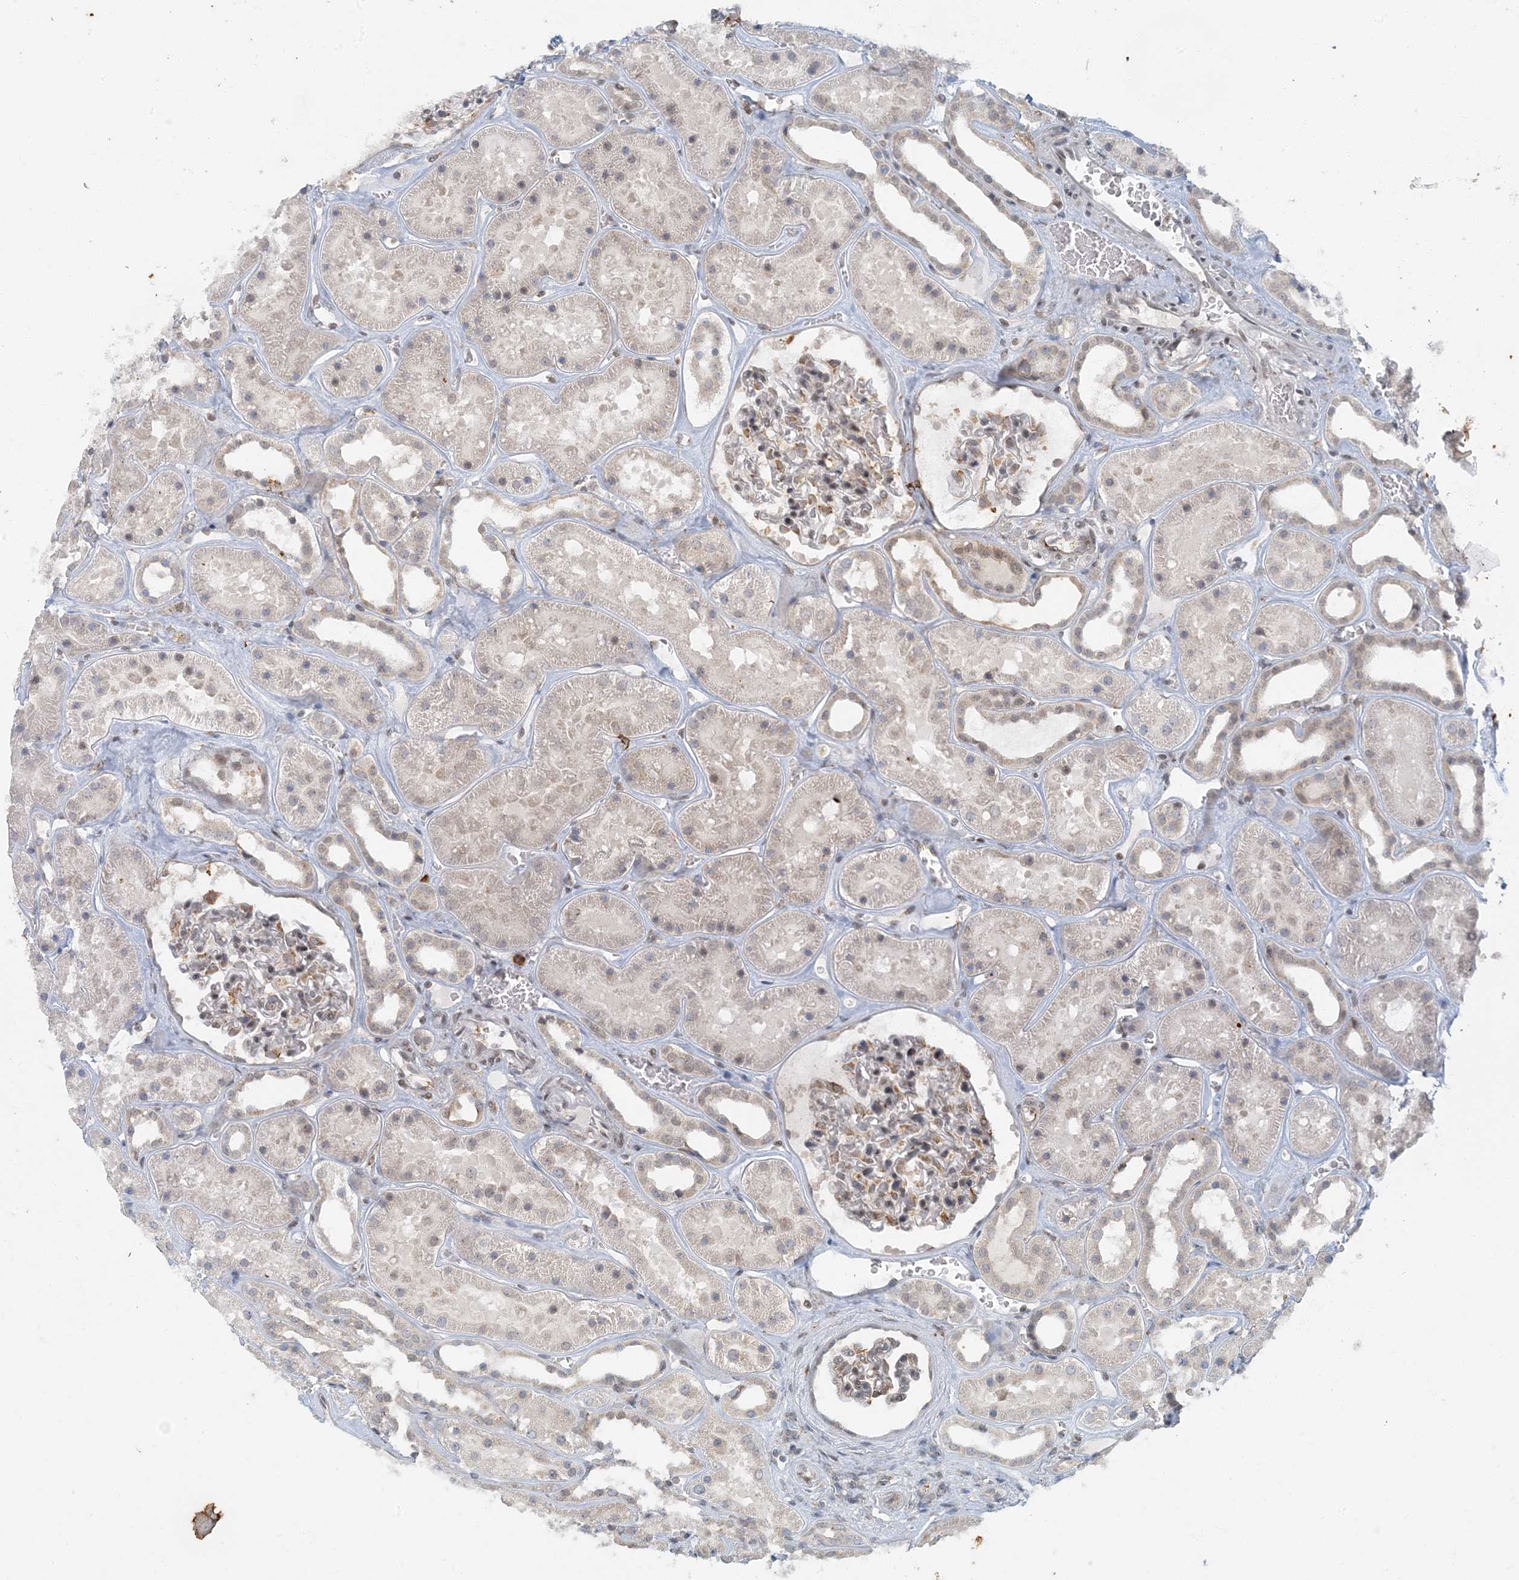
{"staining": {"intensity": "moderate", "quantity": "25%-75%", "location": "cytoplasmic/membranous,nuclear"}, "tissue": "kidney", "cell_type": "Cells in glomeruli", "image_type": "normal", "snomed": [{"axis": "morphology", "description": "Normal tissue, NOS"}, {"axis": "topography", "description": "Kidney"}], "caption": "Moderate cytoplasmic/membranous,nuclear protein expression is present in about 25%-75% of cells in glomeruli in kidney.", "gene": "AK9", "patient": {"sex": "female", "age": 41}}